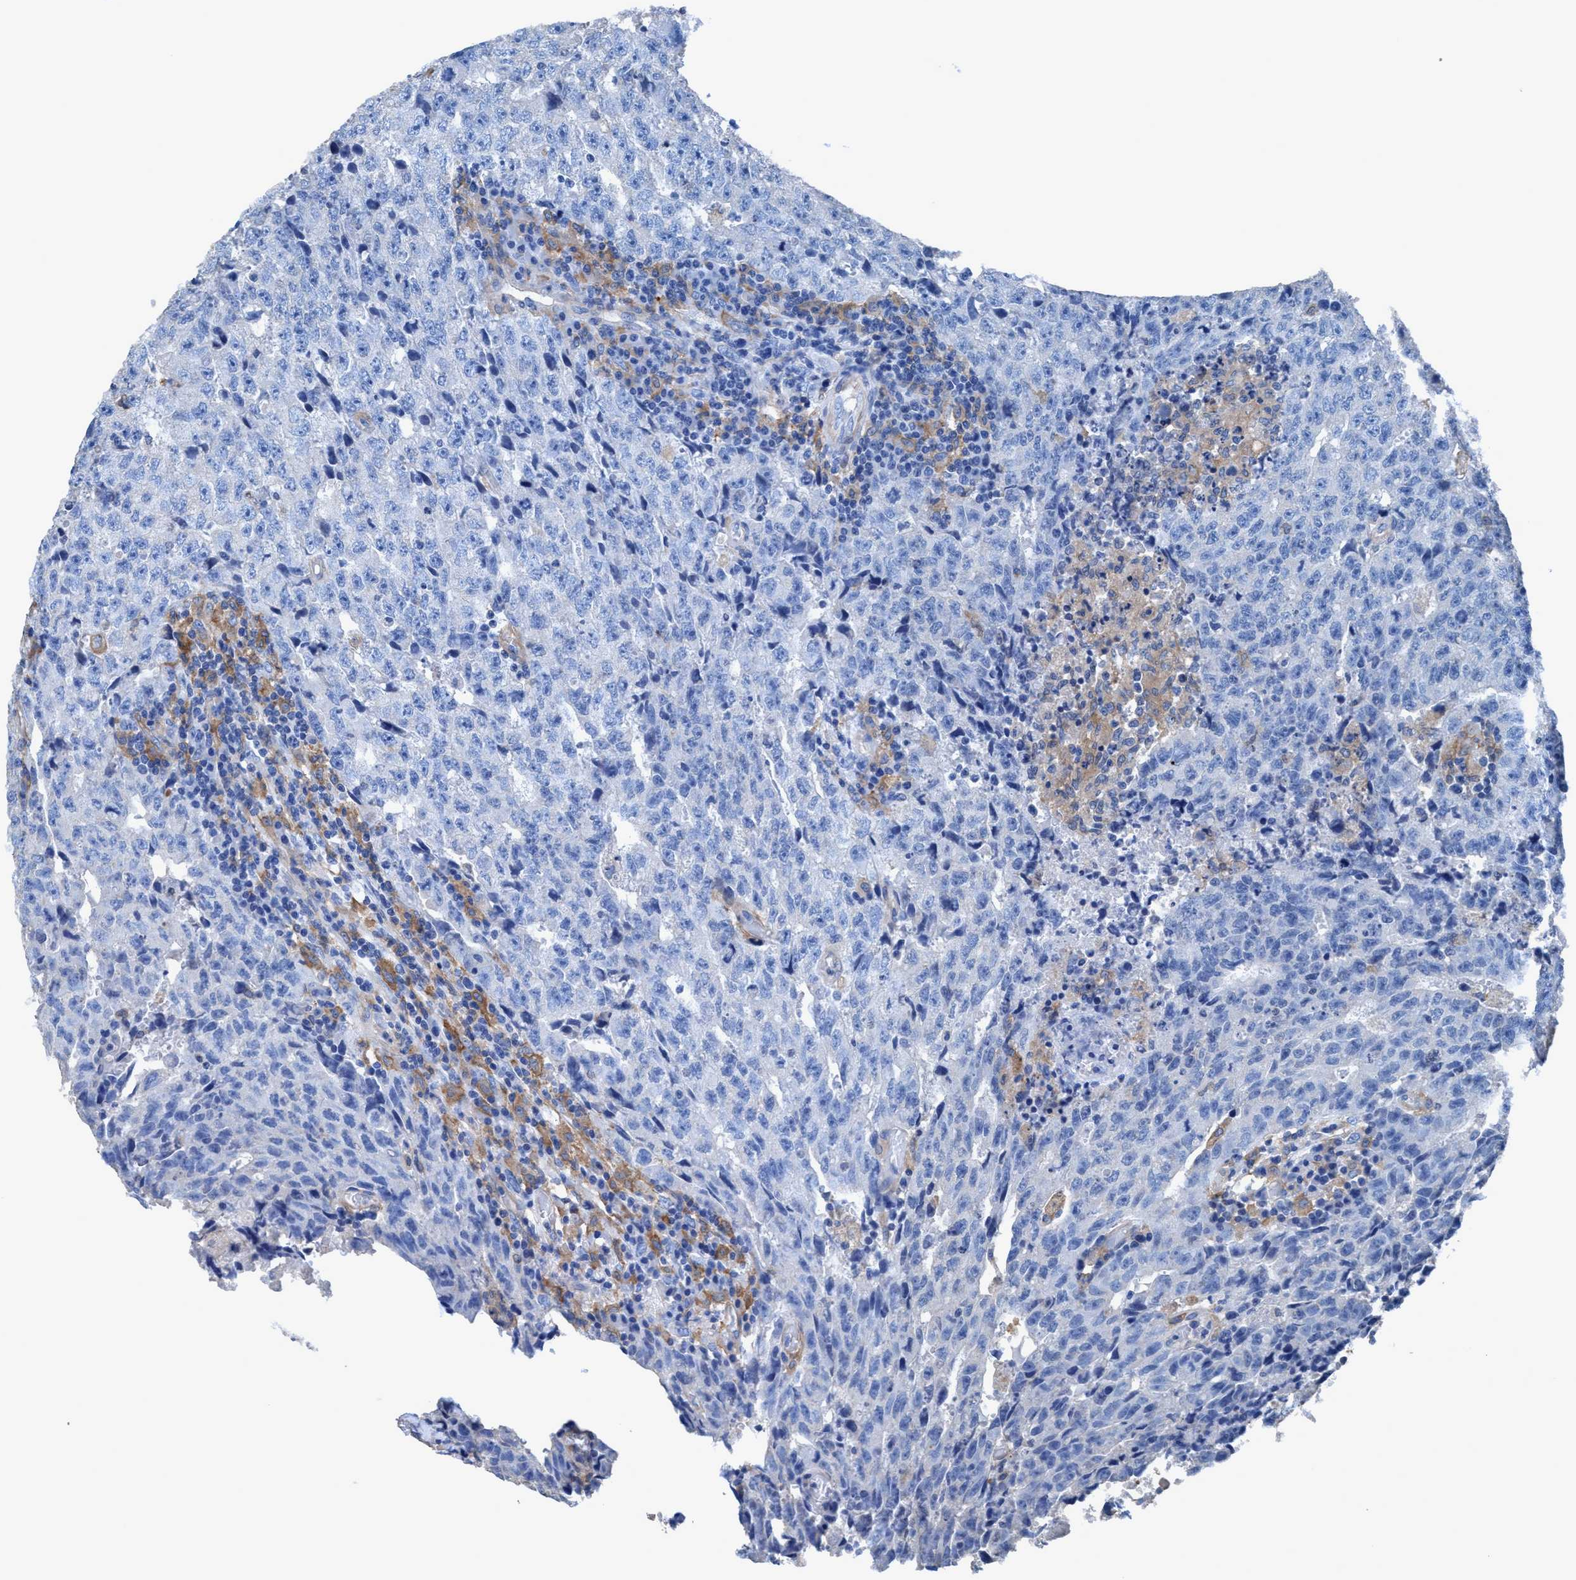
{"staining": {"intensity": "negative", "quantity": "none", "location": "none"}, "tissue": "testis cancer", "cell_type": "Tumor cells", "image_type": "cancer", "snomed": [{"axis": "morphology", "description": "Necrosis, NOS"}, {"axis": "morphology", "description": "Carcinoma, Embryonal, NOS"}, {"axis": "topography", "description": "Testis"}], "caption": "Micrograph shows no protein staining in tumor cells of testis cancer tissue.", "gene": "DNAI1", "patient": {"sex": "male", "age": 19}}